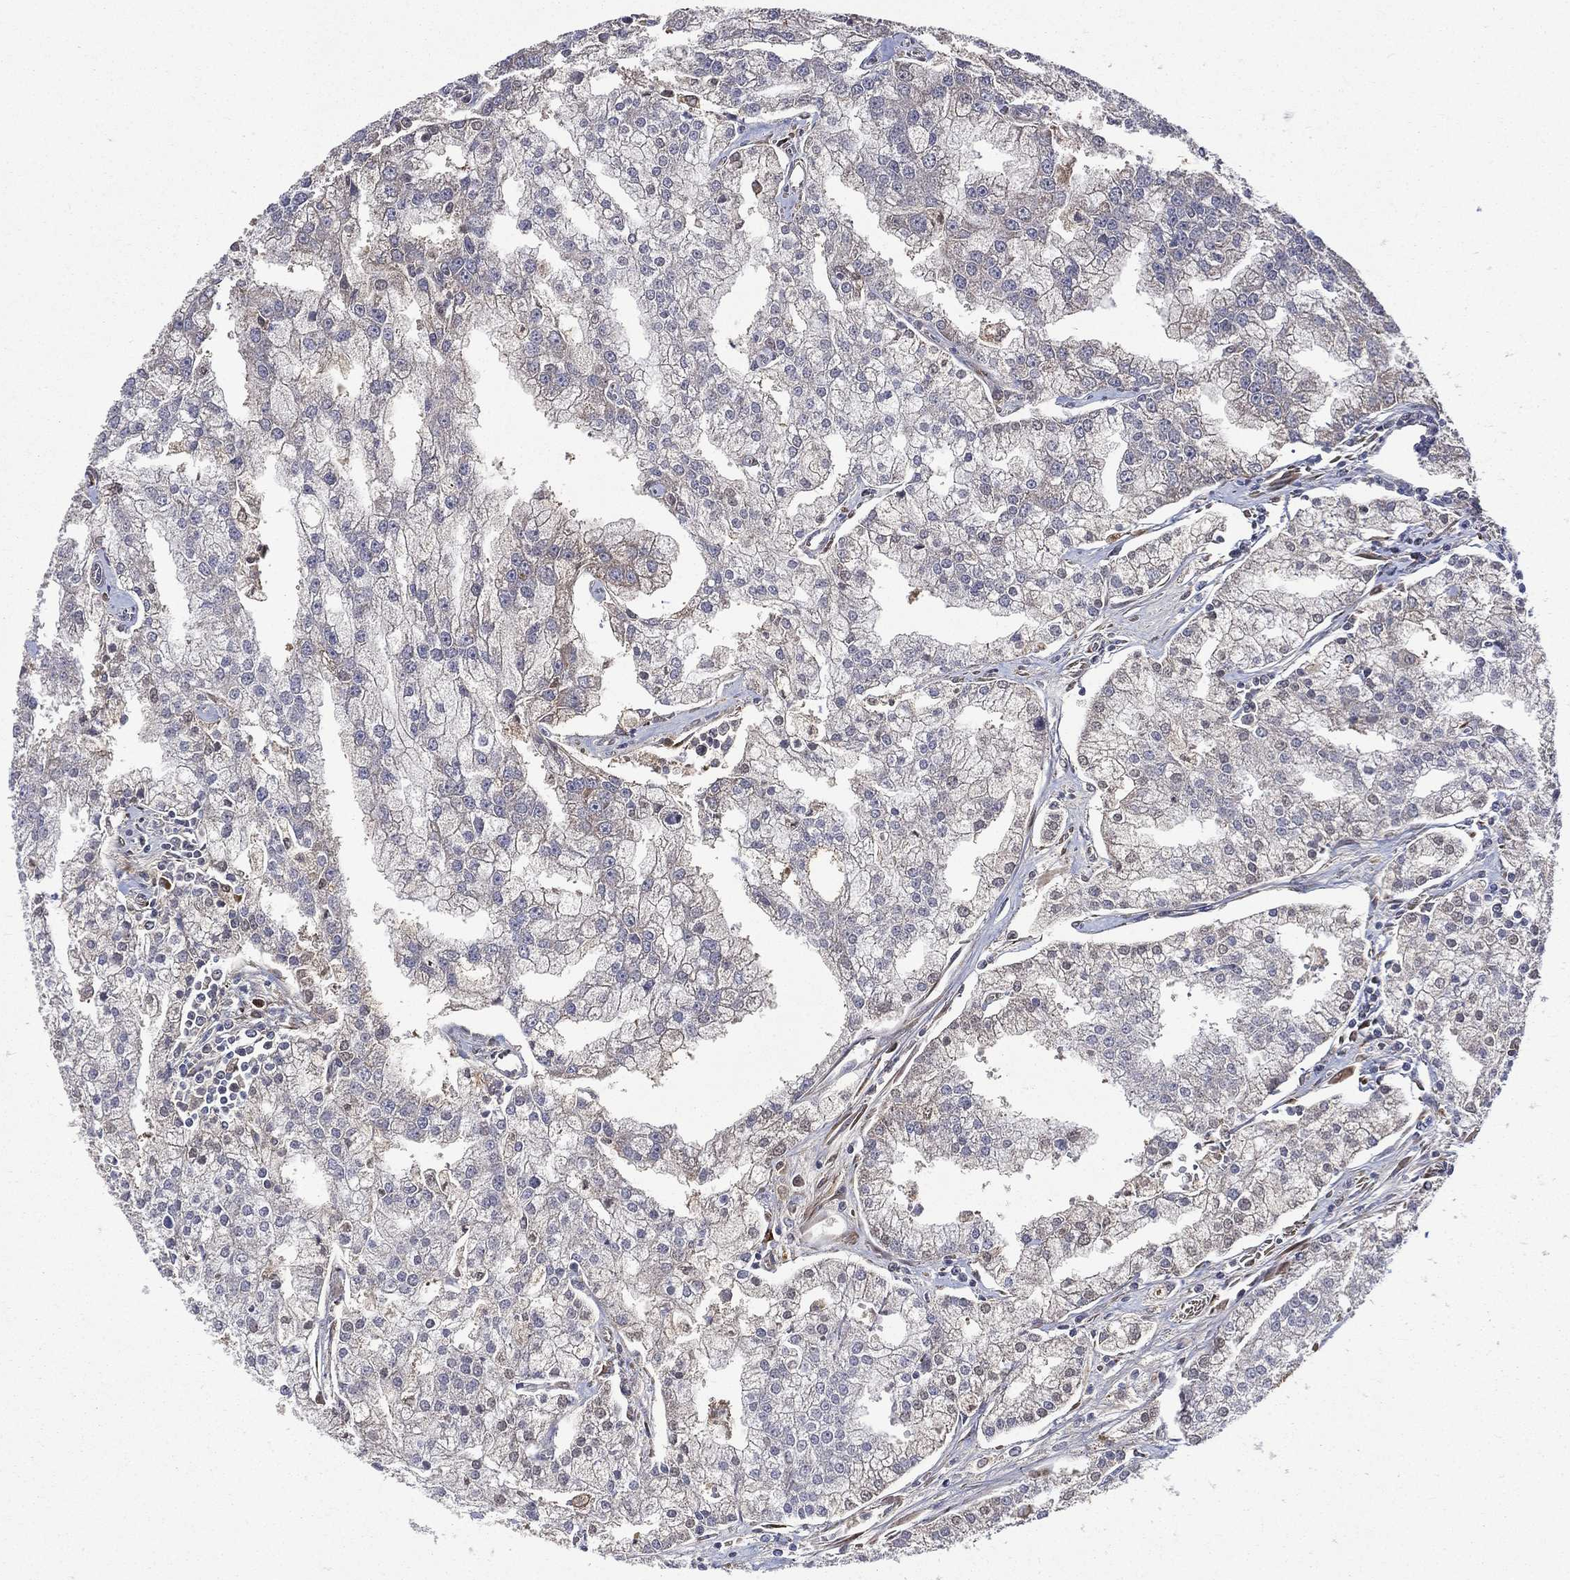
{"staining": {"intensity": "moderate", "quantity": "<25%", "location": "cytoplasmic/membranous"}, "tissue": "prostate cancer", "cell_type": "Tumor cells", "image_type": "cancer", "snomed": [{"axis": "morphology", "description": "Adenocarcinoma, NOS"}, {"axis": "topography", "description": "Prostate"}], "caption": "Prostate cancer (adenocarcinoma) stained for a protein (brown) demonstrates moderate cytoplasmic/membranous positive expression in approximately <25% of tumor cells.", "gene": "RAB11FIP4", "patient": {"sex": "male", "age": 70}}